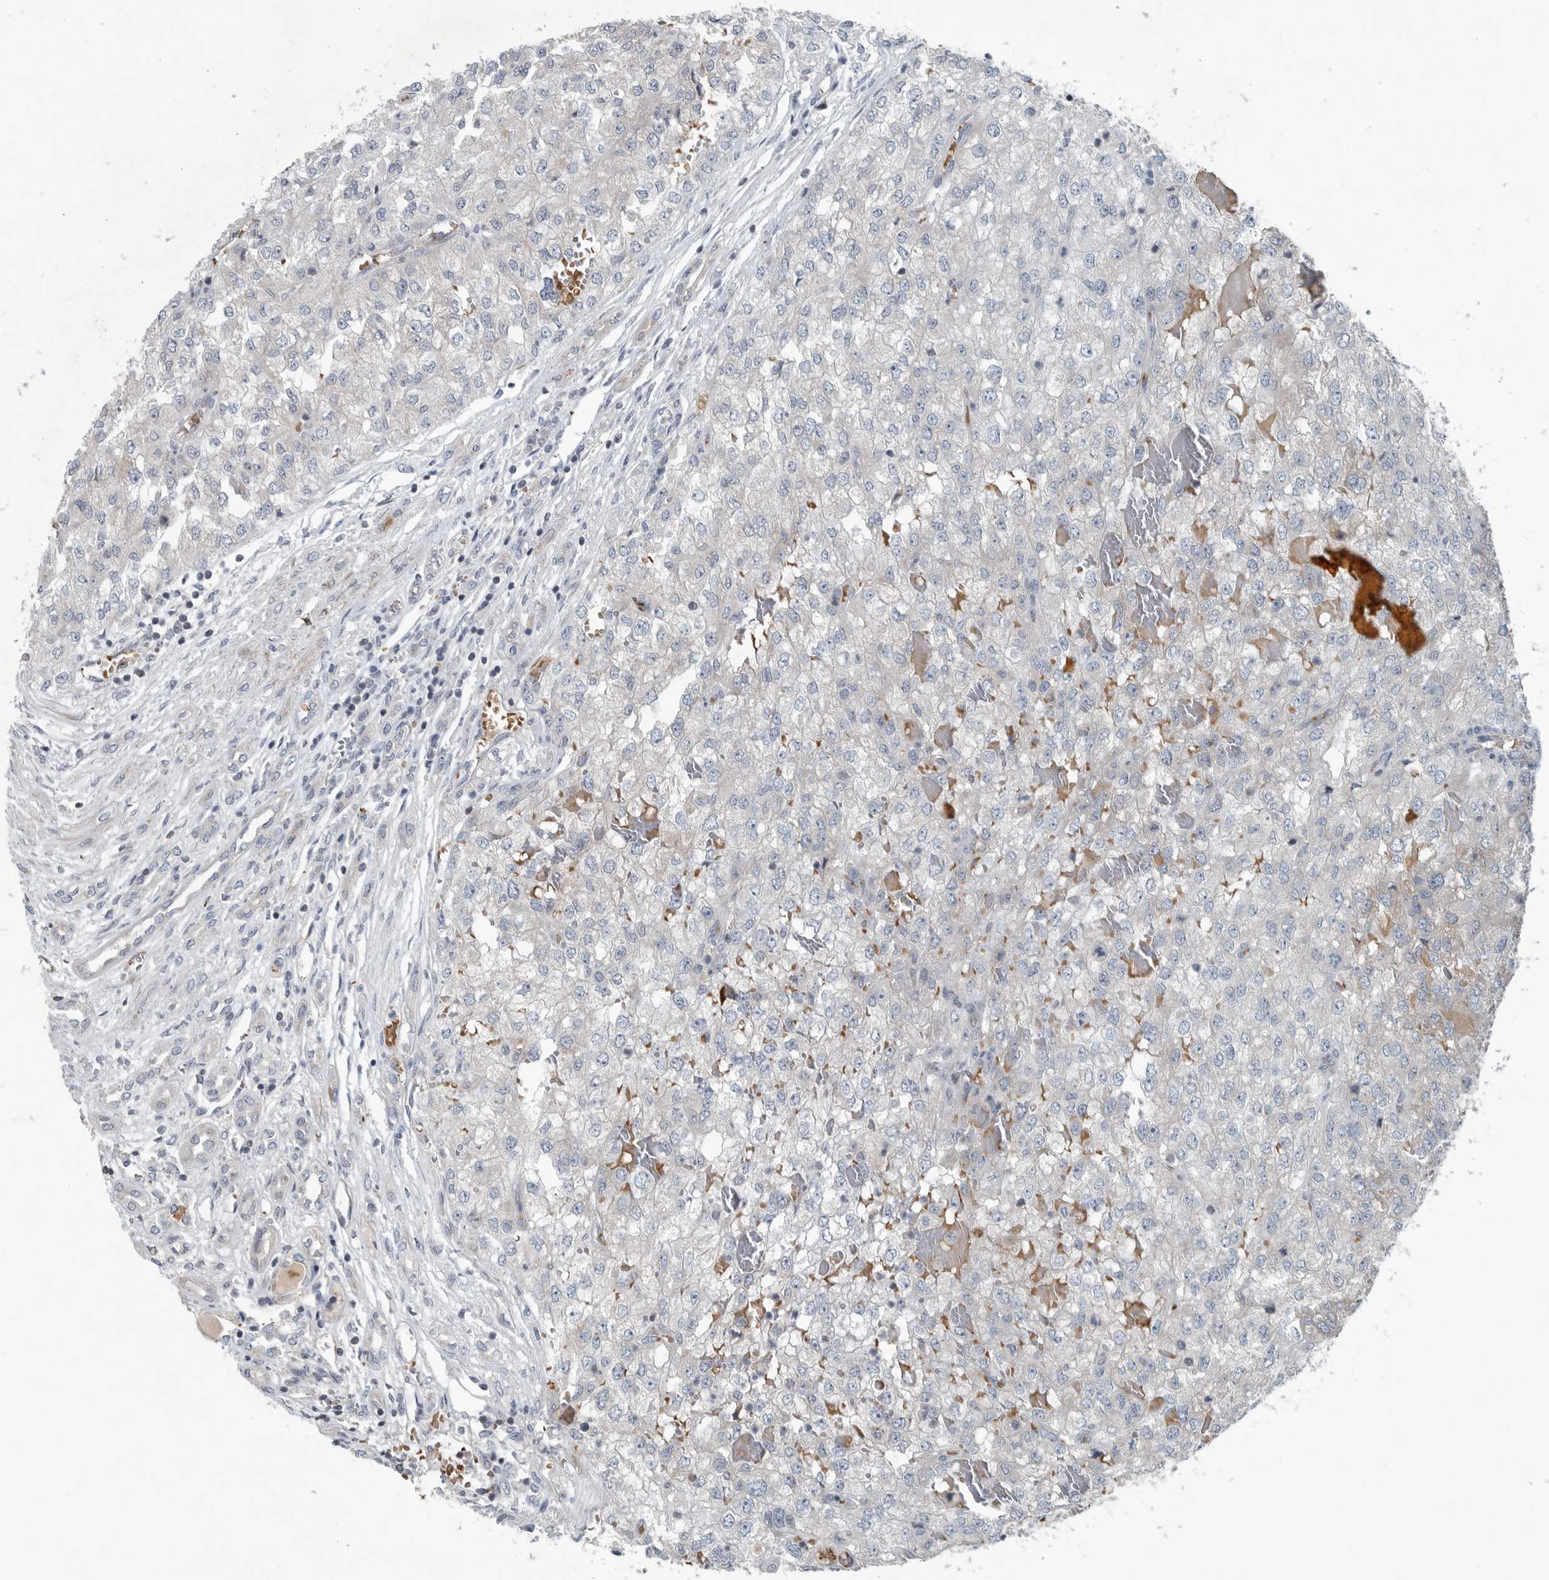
{"staining": {"intensity": "negative", "quantity": "none", "location": "none"}, "tissue": "renal cancer", "cell_type": "Tumor cells", "image_type": "cancer", "snomed": [{"axis": "morphology", "description": "Adenocarcinoma, NOS"}, {"axis": "topography", "description": "Kidney"}], "caption": "The histopathology image shows no significant expression in tumor cells of renal cancer. (Brightfield microscopy of DAB (3,3'-diaminobenzidine) immunohistochemistry at high magnification).", "gene": "MPP3", "patient": {"sex": "female", "age": 54}}